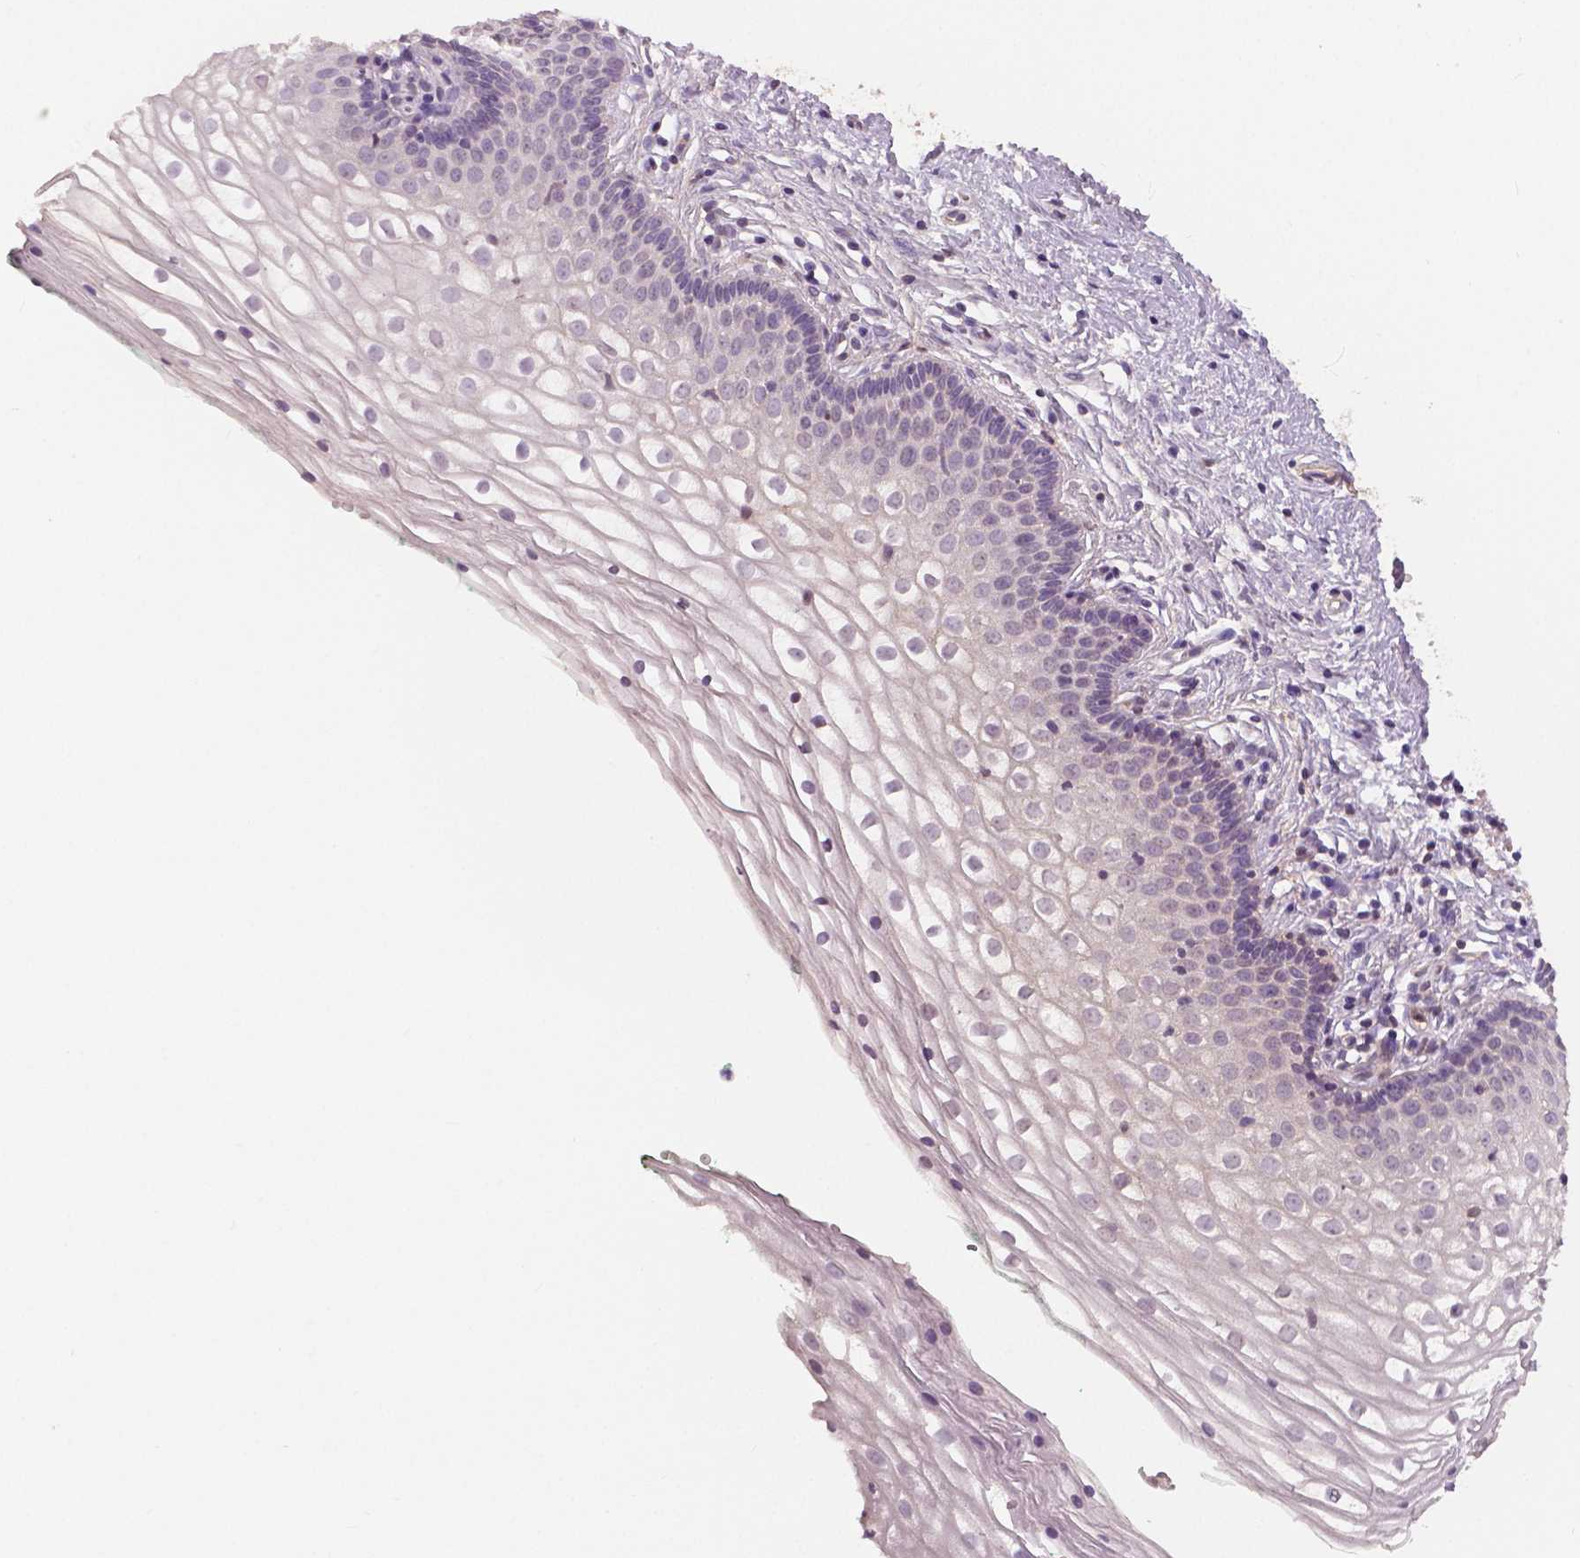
{"staining": {"intensity": "negative", "quantity": "none", "location": "none"}, "tissue": "vagina", "cell_type": "Squamous epithelial cells", "image_type": "normal", "snomed": [{"axis": "morphology", "description": "Normal tissue, NOS"}, {"axis": "topography", "description": "Vagina"}], "caption": "IHC image of benign human vagina stained for a protein (brown), which shows no positivity in squamous epithelial cells.", "gene": "APOA4", "patient": {"sex": "female", "age": 36}}